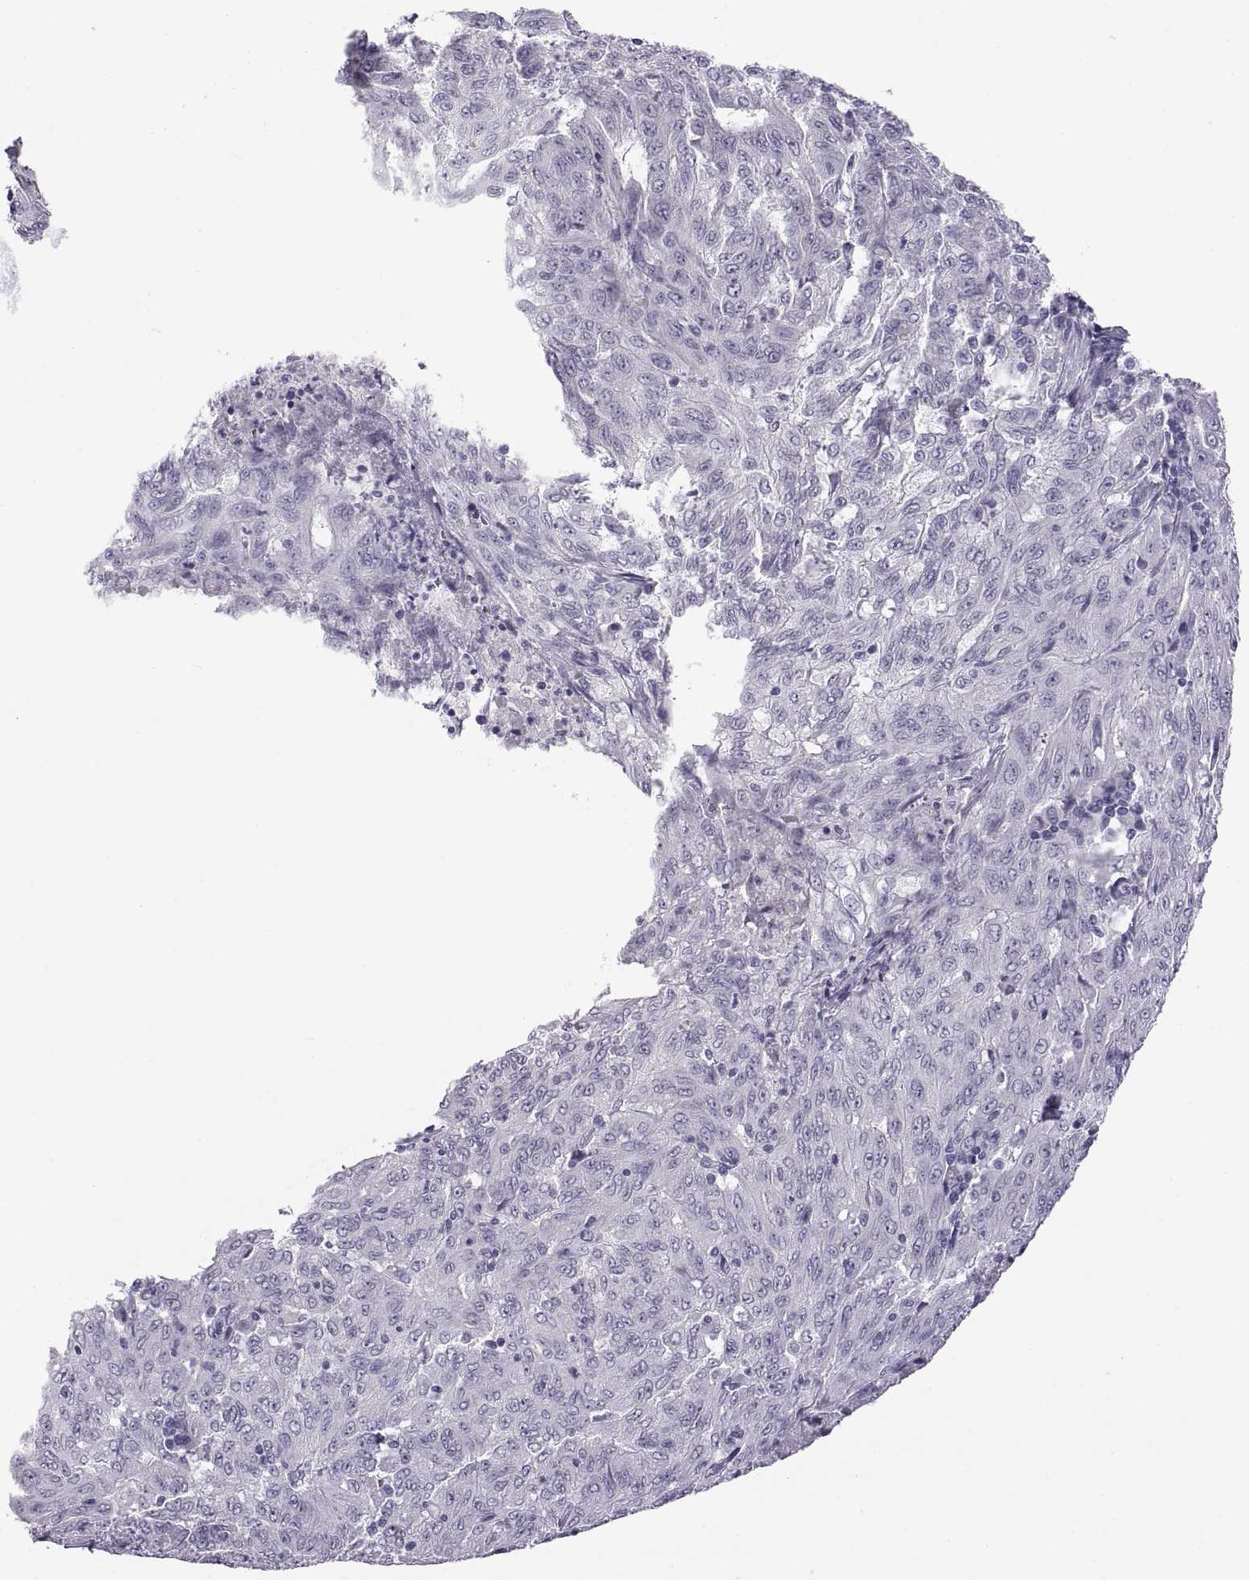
{"staining": {"intensity": "negative", "quantity": "none", "location": "none"}, "tissue": "pancreatic cancer", "cell_type": "Tumor cells", "image_type": "cancer", "snomed": [{"axis": "morphology", "description": "Adenocarcinoma, NOS"}, {"axis": "topography", "description": "Pancreas"}], "caption": "Immunohistochemical staining of pancreatic adenocarcinoma exhibits no significant expression in tumor cells.", "gene": "RDM1", "patient": {"sex": "male", "age": 63}}